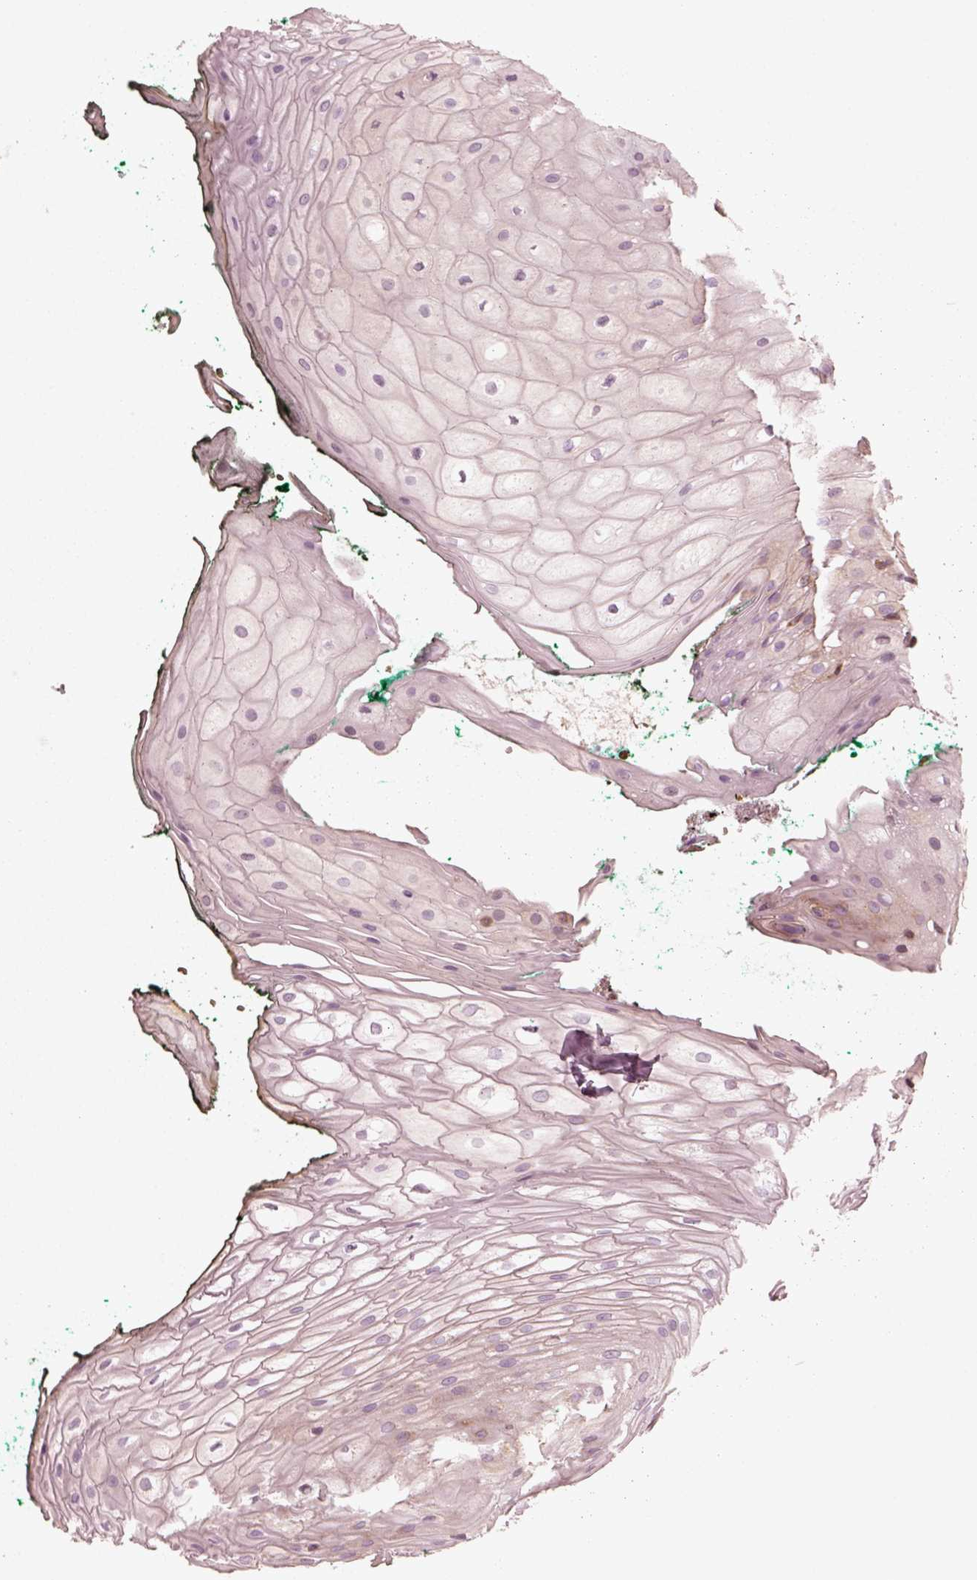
{"staining": {"intensity": "moderate", "quantity": "<25%", "location": "cytoplasmic/membranous"}, "tissue": "oral mucosa", "cell_type": "Squamous epithelial cells", "image_type": "normal", "snomed": [{"axis": "morphology", "description": "Normal tissue, NOS"}, {"axis": "topography", "description": "Oral tissue"}, {"axis": "topography", "description": "Head-Neck"}], "caption": "Protein positivity by IHC demonstrates moderate cytoplasmic/membranous staining in approximately <25% of squamous epithelial cells in unremarkable oral mucosa.", "gene": "CNOT2", "patient": {"sex": "female", "age": 68}}